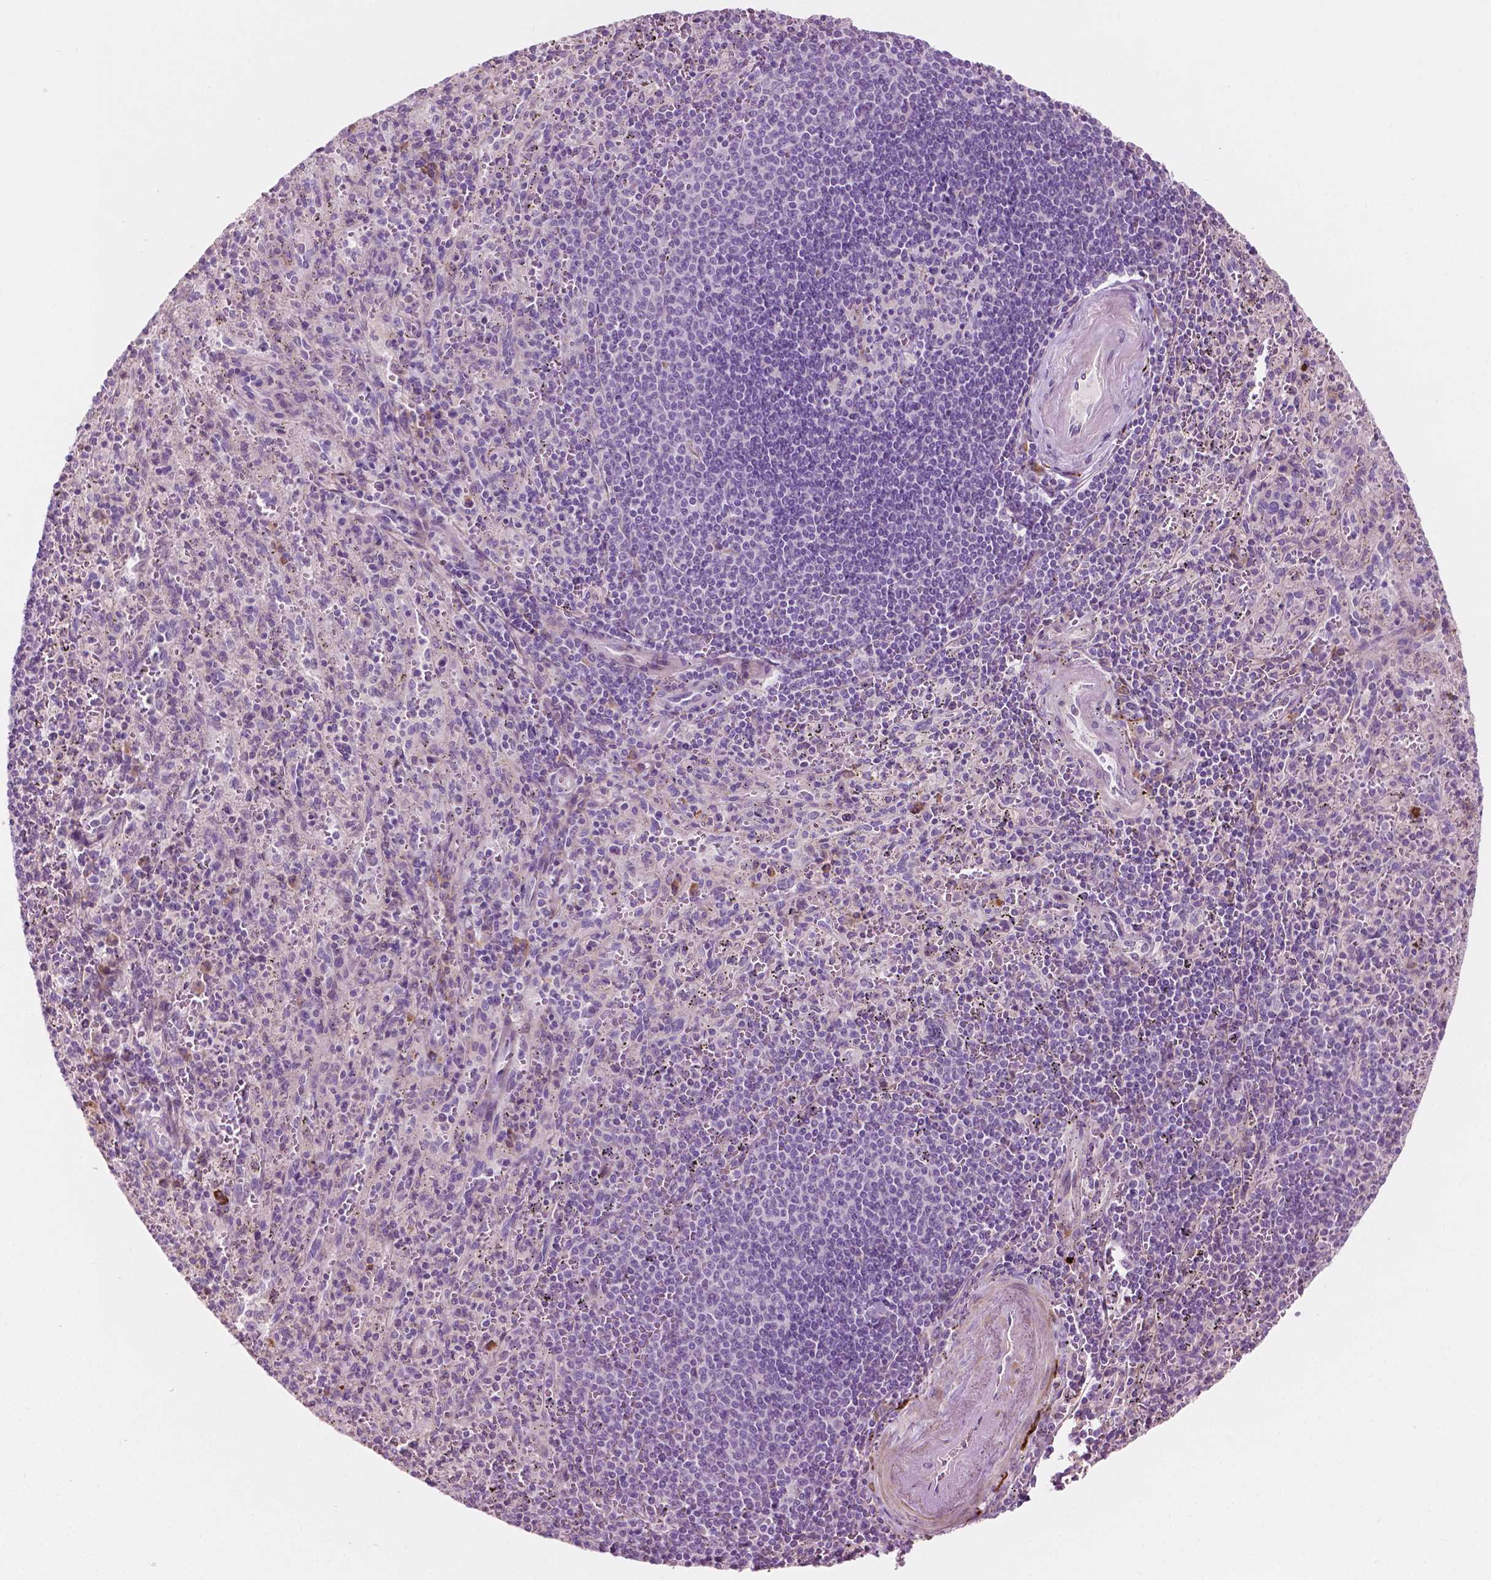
{"staining": {"intensity": "negative", "quantity": "none", "location": "none"}, "tissue": "spleen", "cell_type": "Cells in red pulp", "image_type": "normal", "snomed": [{"axis": "morphology", "description": "Normal tissue, NOS"}, {"axis": "topography", "description": "Spleen"}], "caption": "Immunohistochemical staining of benign human spleen demonstrates no significant staining in cells in red pulp. The staining is performed using DAB (3,3'-diaminobenzidine) brown chromogen with nuclei counter-stained in using hematoxylin.", "gene": "LRP1B", "patient": {"sex": "male", "age": 57}}